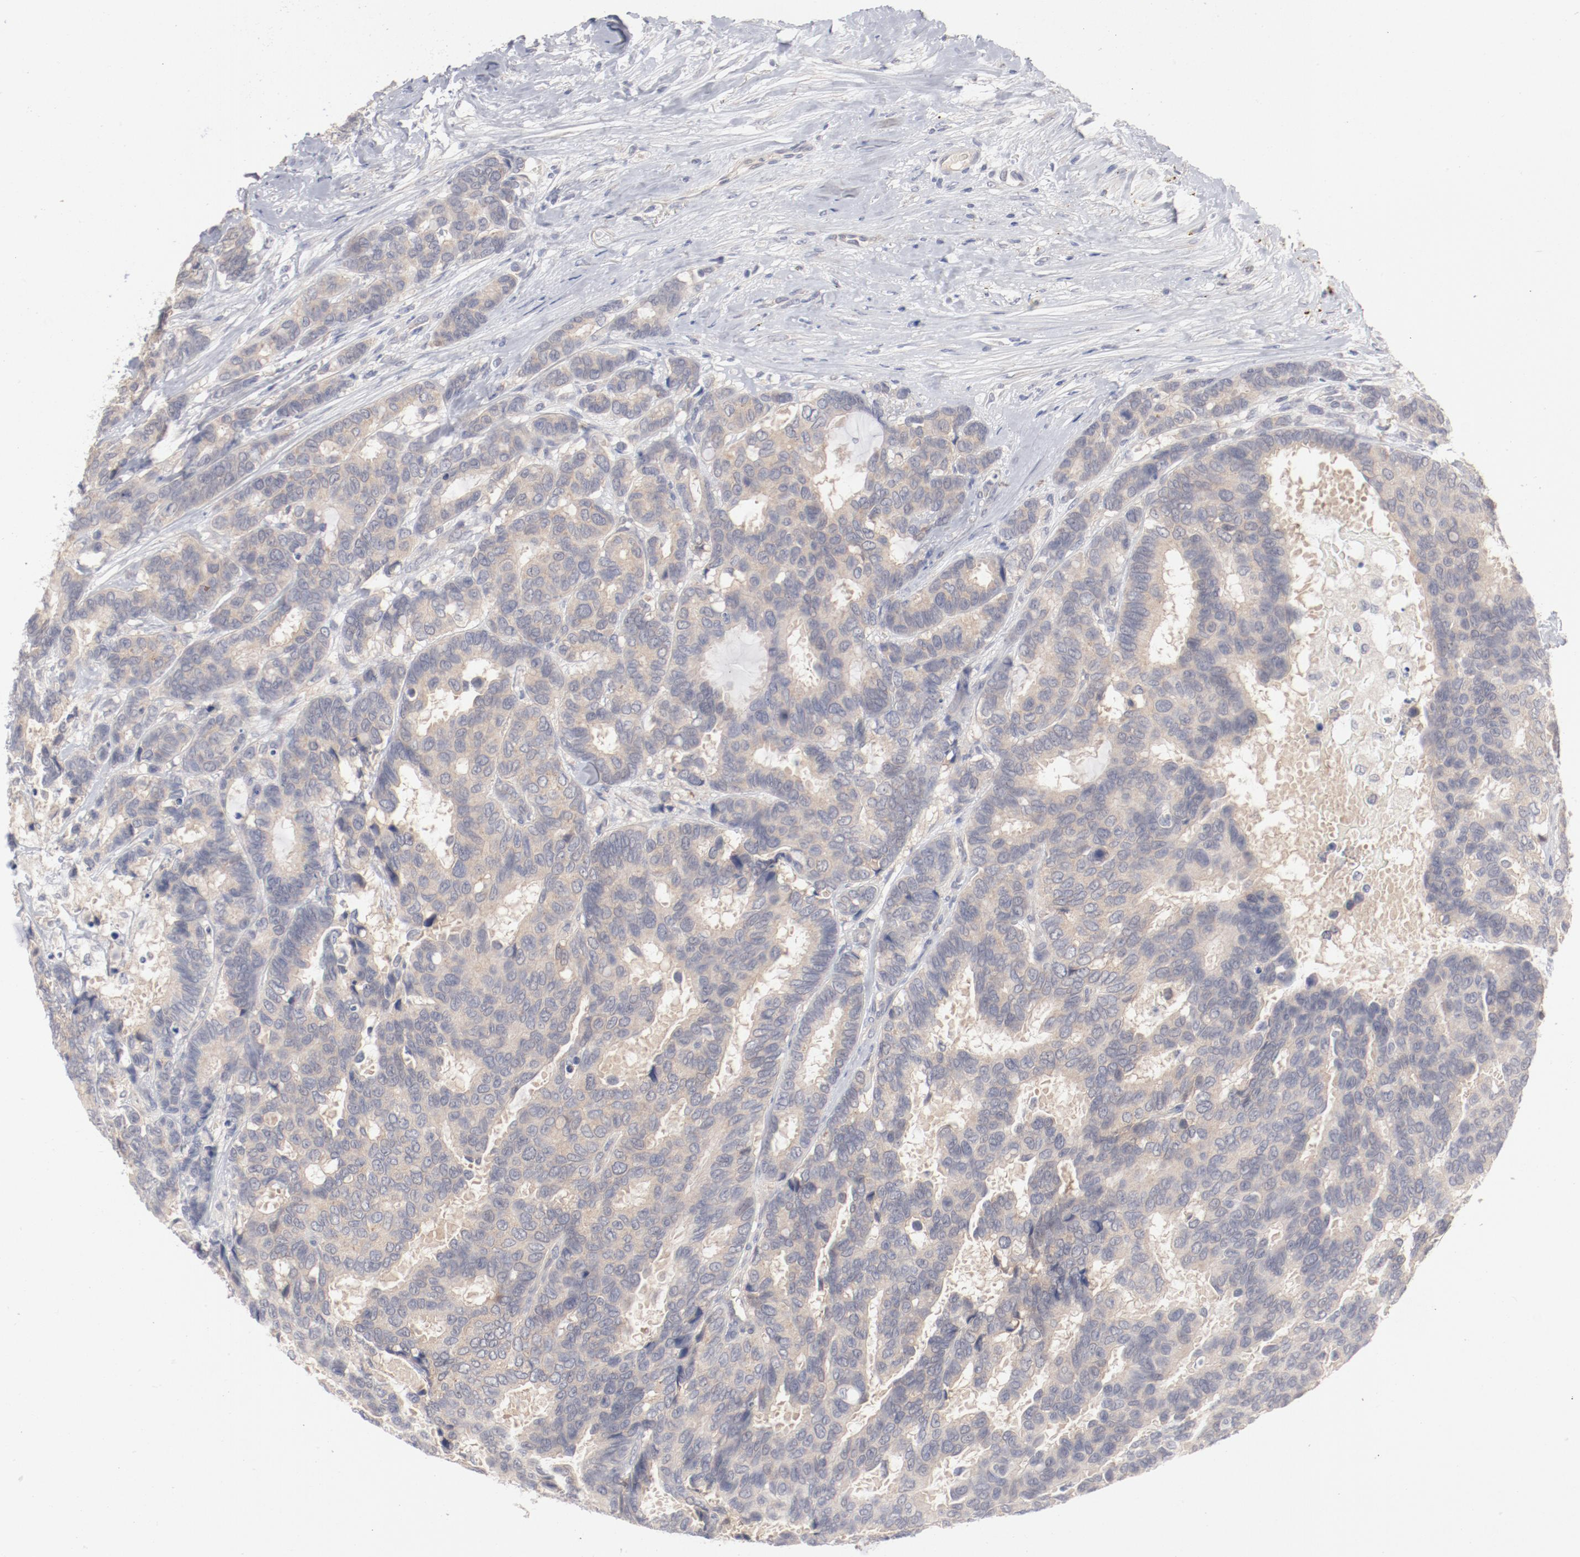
{"staining": {"intensity": "weak", "quantity": ">75%", "location": "cytoplasmic/membranous"}, "tissue": "breast cancer", "cell_type": "Tumor cells", "image_type": "cancer", "snomed": [{"axis": "morphology", "description": "Duct carcinoma"}, {"axis": "topography", "description": "Breast"}], "caption": "Tumor cells show low levels of weak cytoplasmic/membranous expression in about >75% of cells in breast cancer (infiltrating ductal carcinoma). The protein of interest is shown in brown color, while the nuclei are stained blue.", "gene": "SH3BGR", "patient": {"sex": "female", "age": 87}}